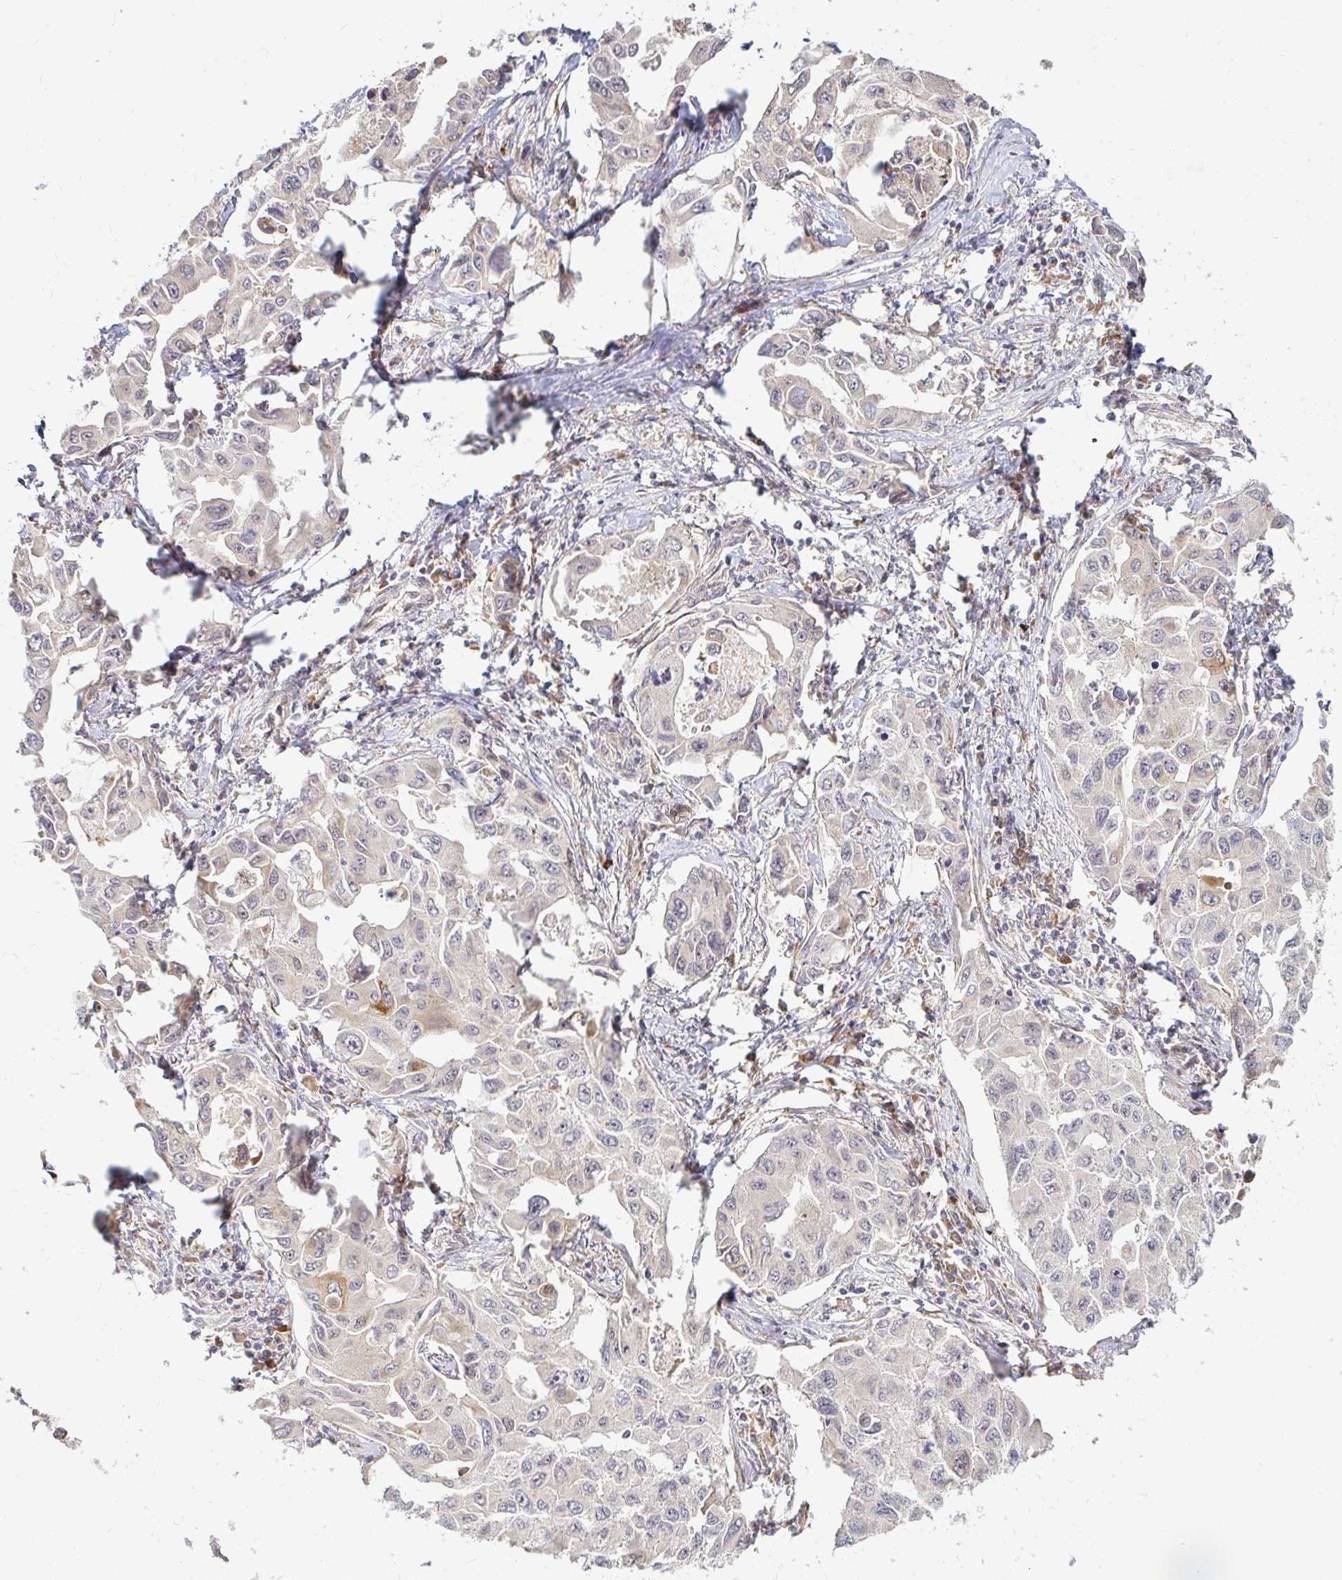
{"staining": {"intensity": "negative", "quantity": "none", "location": "none"}, "tissue": "lung cancer", "cell_type": "Tumor cells", "image_type": "cancer", "snomed": [{"axis": "morphology", "description": "Adenocarcinoma, NOS"}, {"axis": "topography", "description": "Lung"}], "caption": "Image shows no protein staining in tumor cells of lung adenocarcinoma tissue.", "gene": "CAST", "patient": {"sex": "male", "age": 64}}